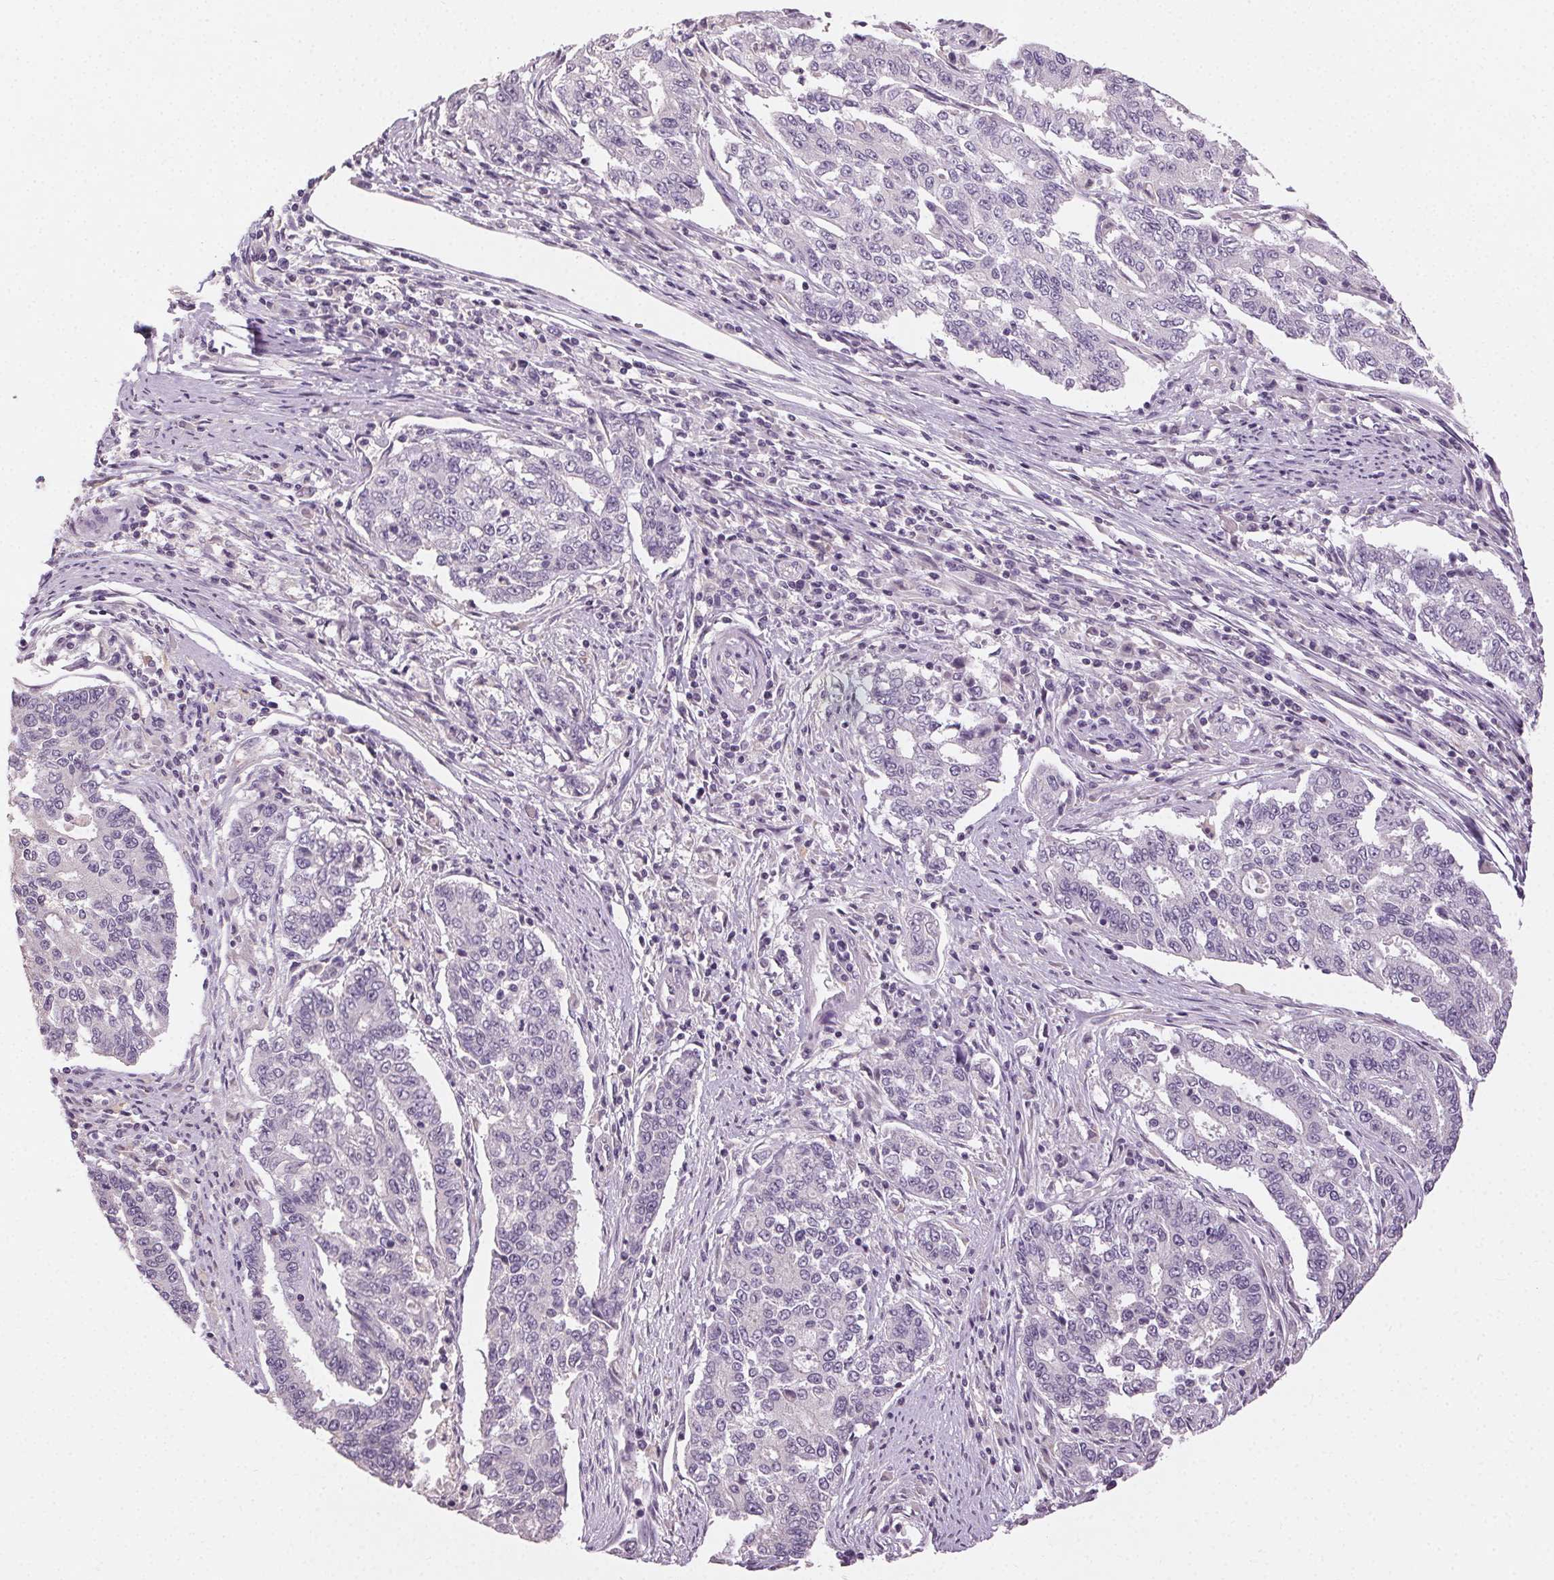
{"staining": {"intensity": "negative", "quantity": "none", "location": "none"}, "tissue": "endometrial cancer", "cell_type": "Tumor cells", "image_type": "cancer", "snomed": [{"axis": "morphology", "description": "Adenocarcinoma, NOS"}, {"axis": "topography", "description": "Uterus"}], "caption": "Immunohistochemistry (IHC) of endometrial cancer (adenocarcinoma) shows no positivity in tumor cells.", "gene": "CLTRN", "patient": {"sex": "female", "age": 59}}